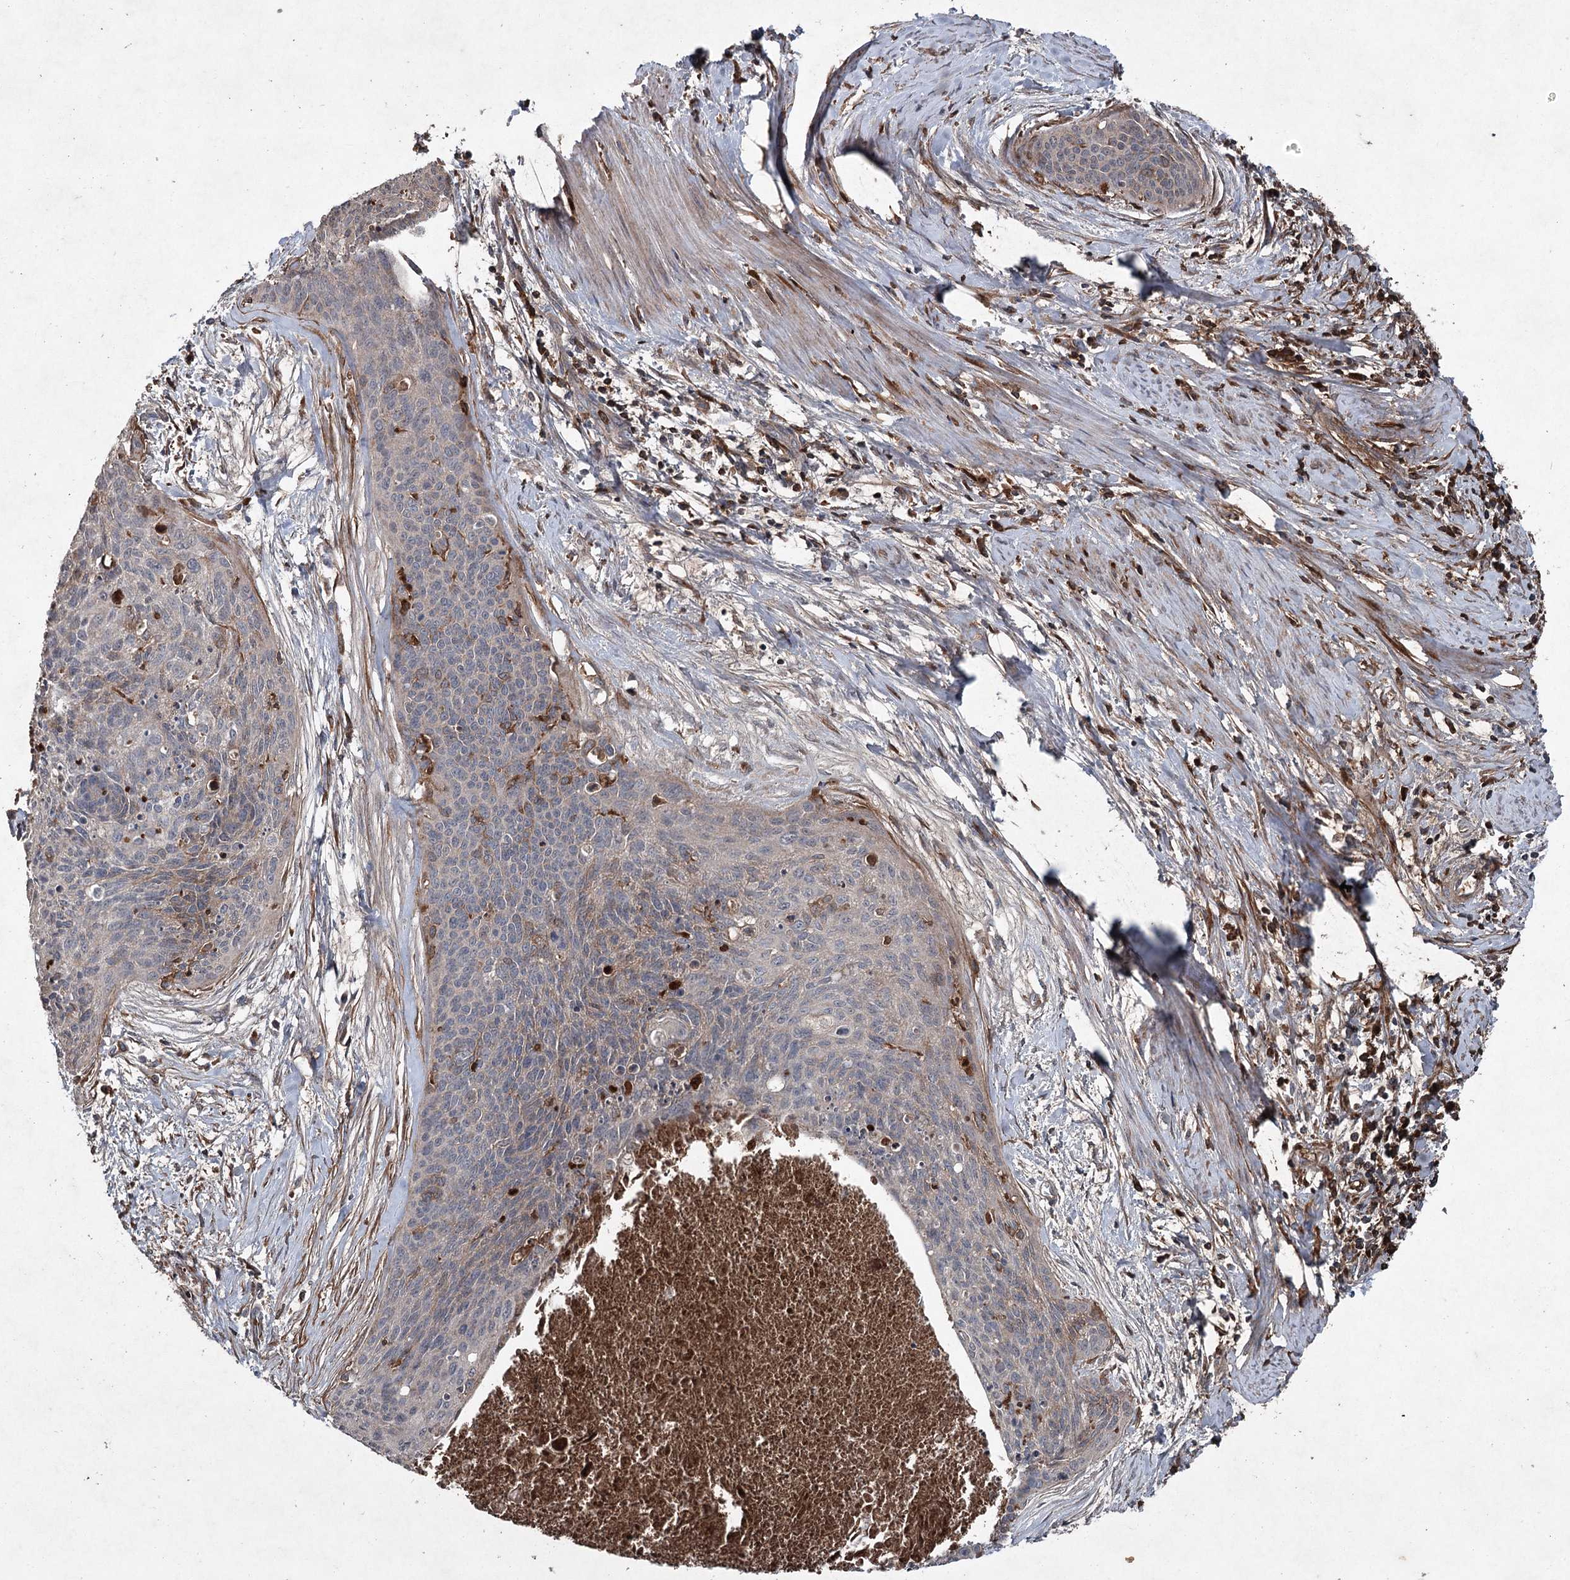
{"staining": {"intensity": "moderate", "quantity": "<25%", "location": "cytoplasmic/membranous"}, "tissue": "cervical cancer", "cell_type": "Tumor cells", "image_type": "cancer", "snomed": [{"axis": "morphology", "description": "Squamous cell carcinoma, NOS"}, {"axis": "topography", "description": "Cervix"}], "caption": "Immunohistochemical staining of human squamous cell carcinoma (cervical) exhibits moderate cytoplasmic/membranous protein positivity in approximately <25% of tumor cells.", "gene": "PGLYRP2", "patient": {"sex": "female", "age": 55}}